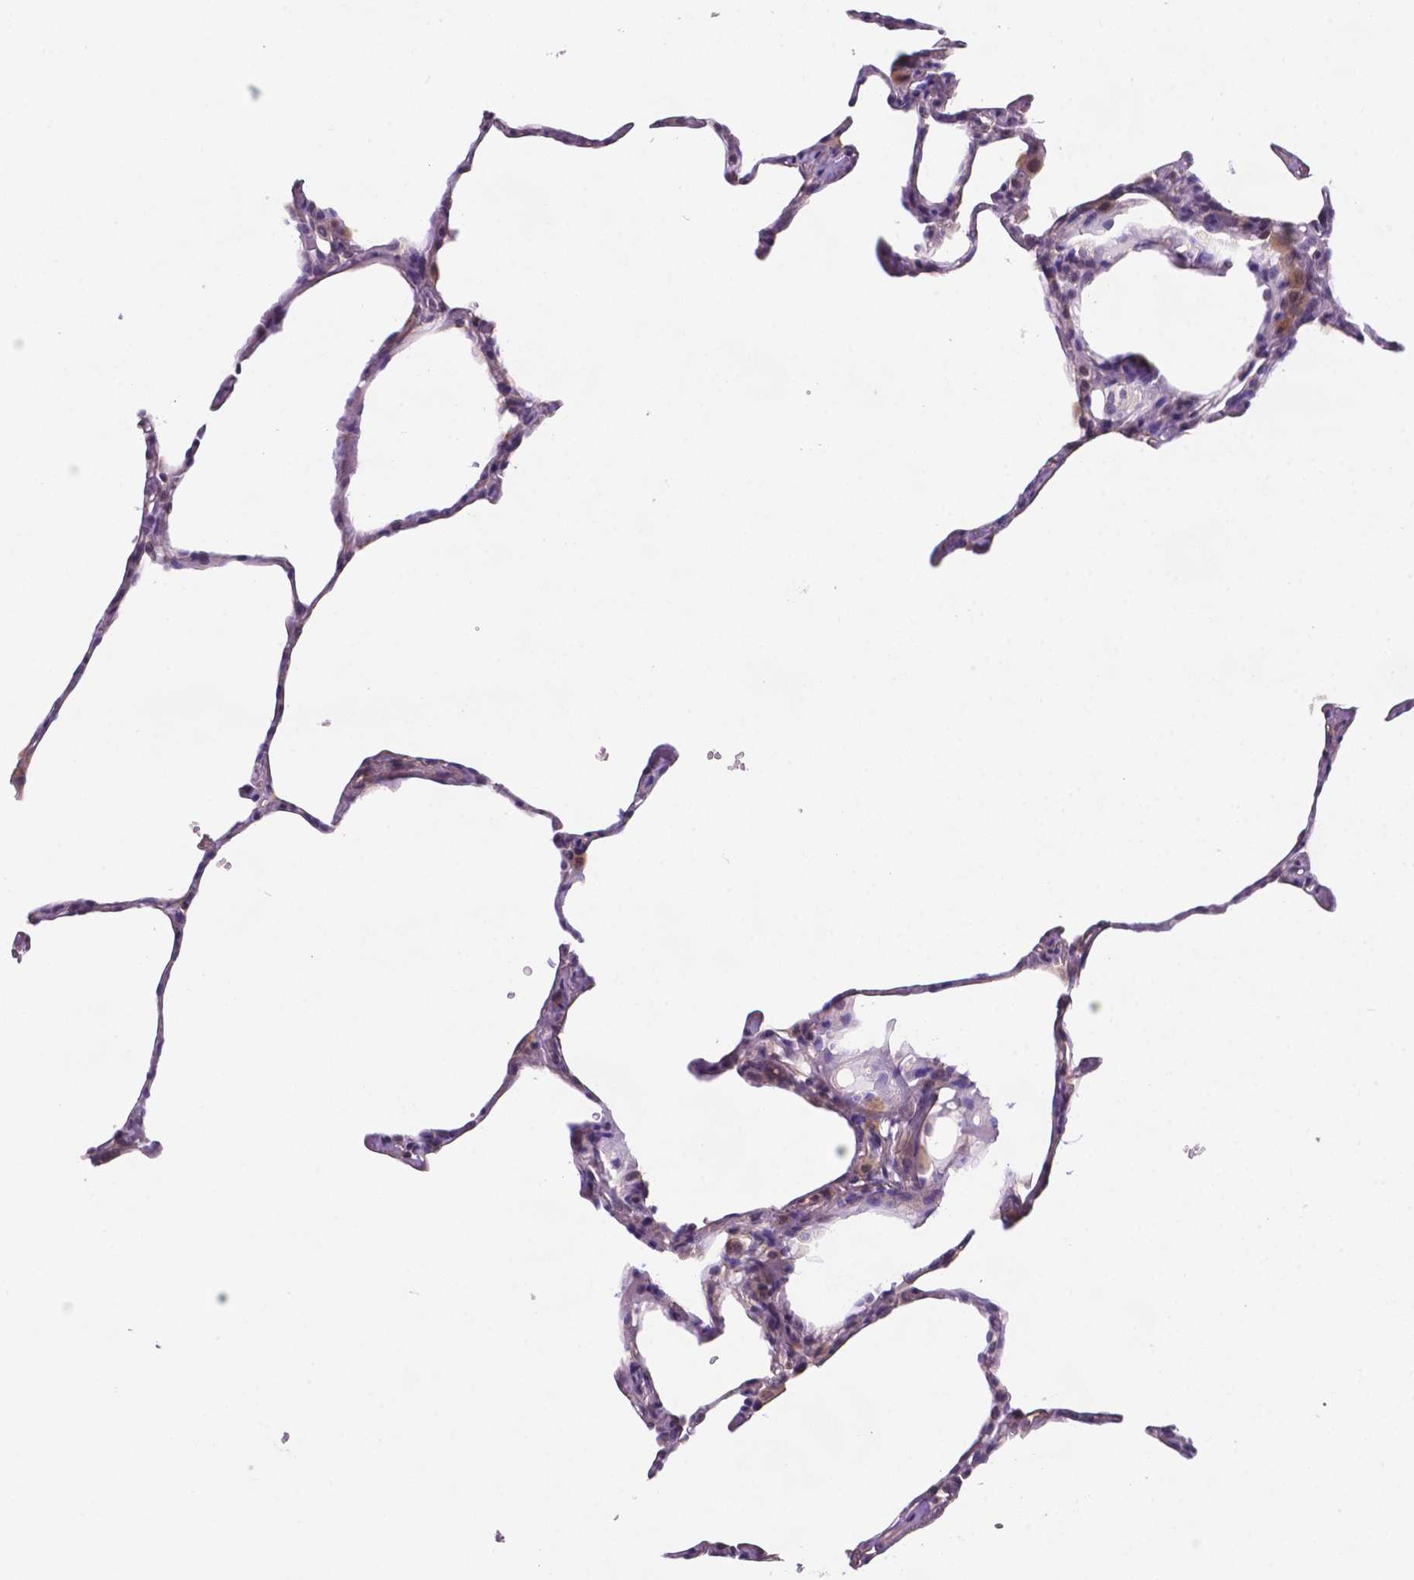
{"staining": {"intensity": "negative", "quantity": "none", "location": "none"}, "tissue": "lung", "cell_type": "Alveolar cells", "image_type": "normal", "snomed": [{"axis": "morphology", "description": "Normal tissue, NOS"}, {"axis": "topography", "description": "Lung"}], "caption": "This micrograph is of benign lung stained with immunohistochemistry to label a protein in brown with the nuclei are counter-stained blue. There is no positivity in alveolar cells.", "gene": "TM4SF20", "patient": {"sex": "male", "age": 65}}